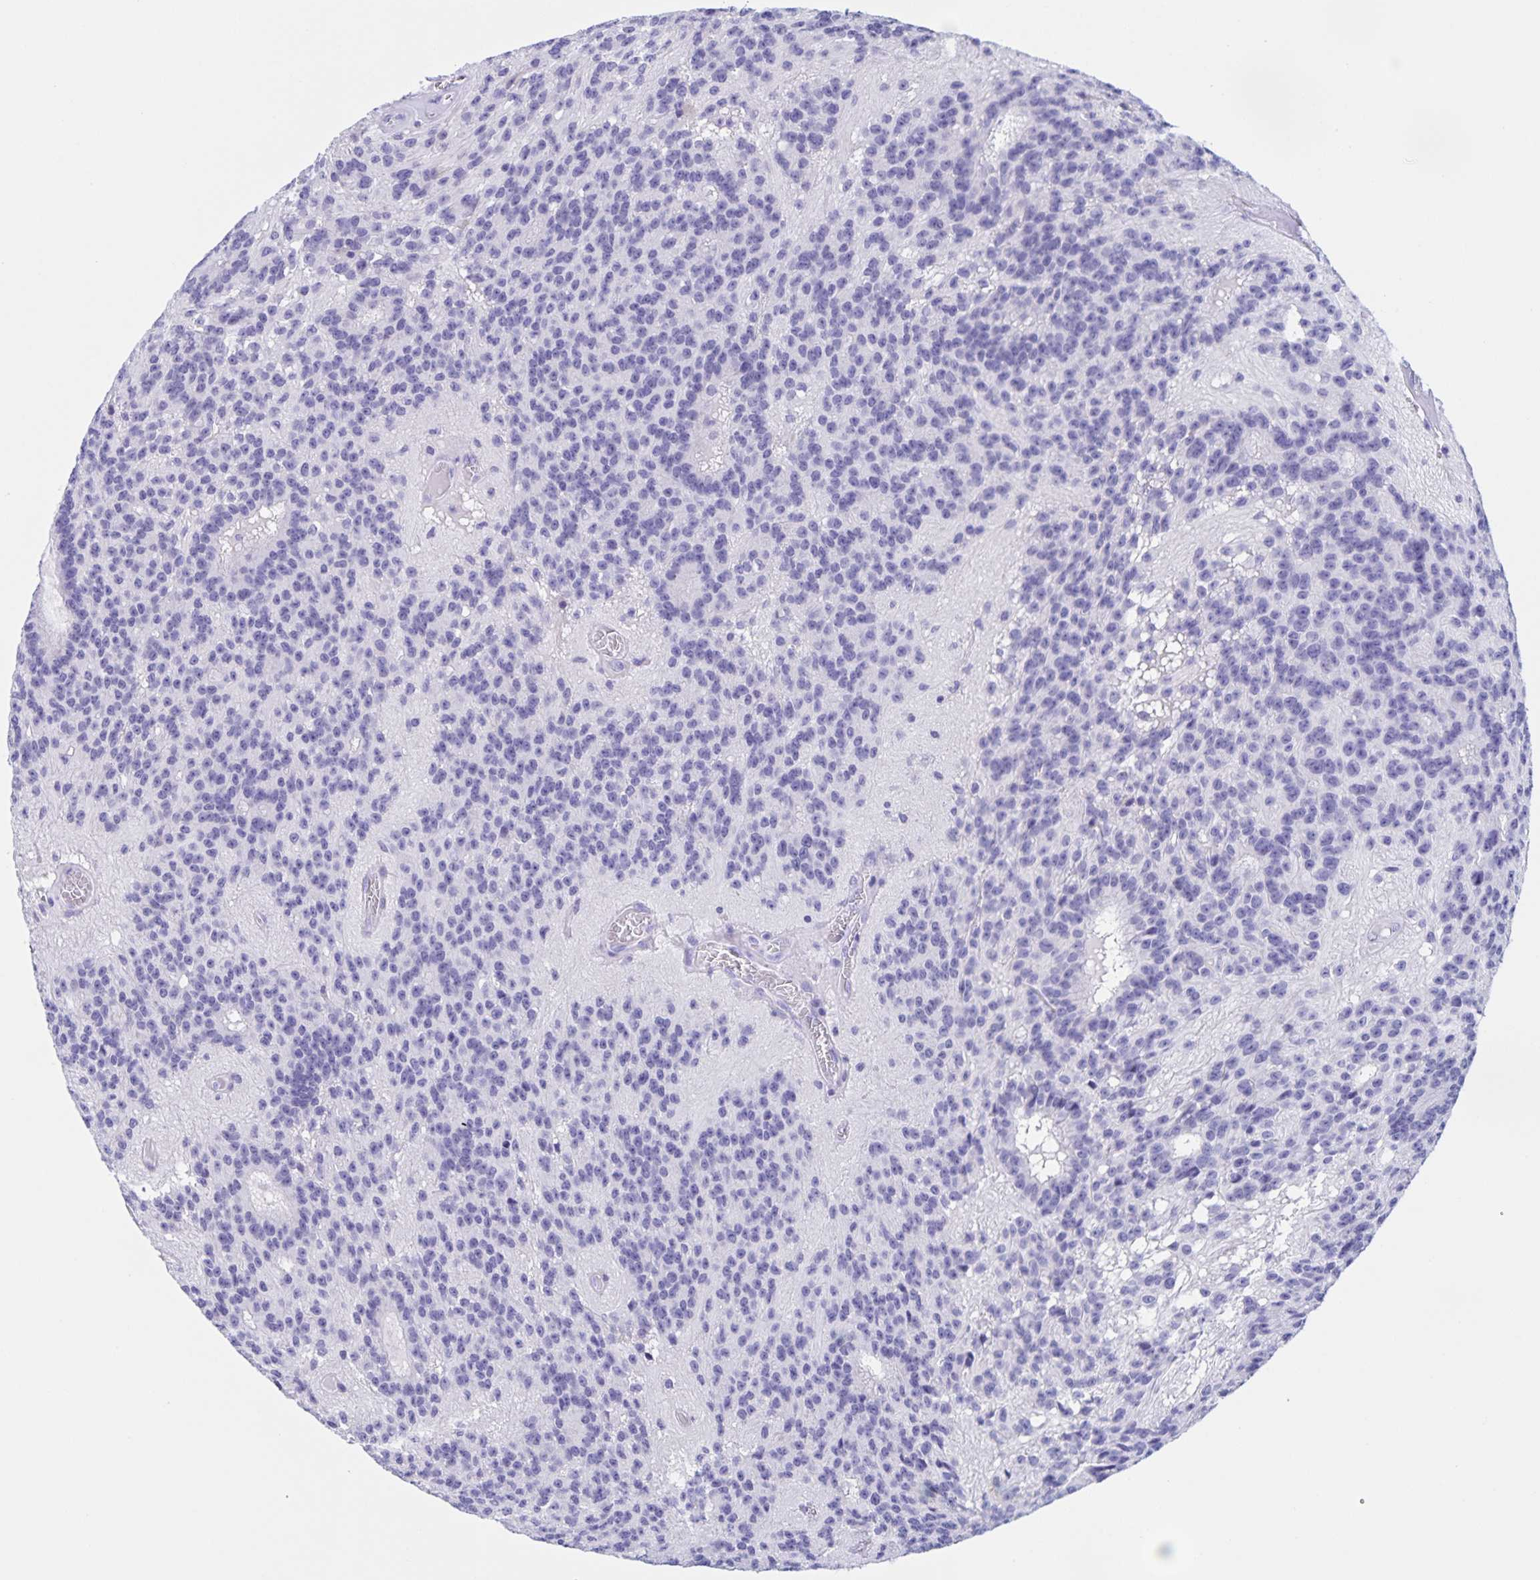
{"staining": {"intensity": "negative", "quantity": "none", "location": "none"}, "tissue": "glioma", "cell_type": "Tumor cells", "image_type": "cancer", "snomed": [{"axis": "morphology", "description": "Glioma, malignant, Low grade"}, {"axis": "topography", "description": "Brain"}], "caption": "This is a image of immunohistochemistry staining of glioma, which shows no staining in tumor cells.", "gene": "TGIF2LX", "patient": {"sex": "male", "age": 31}}